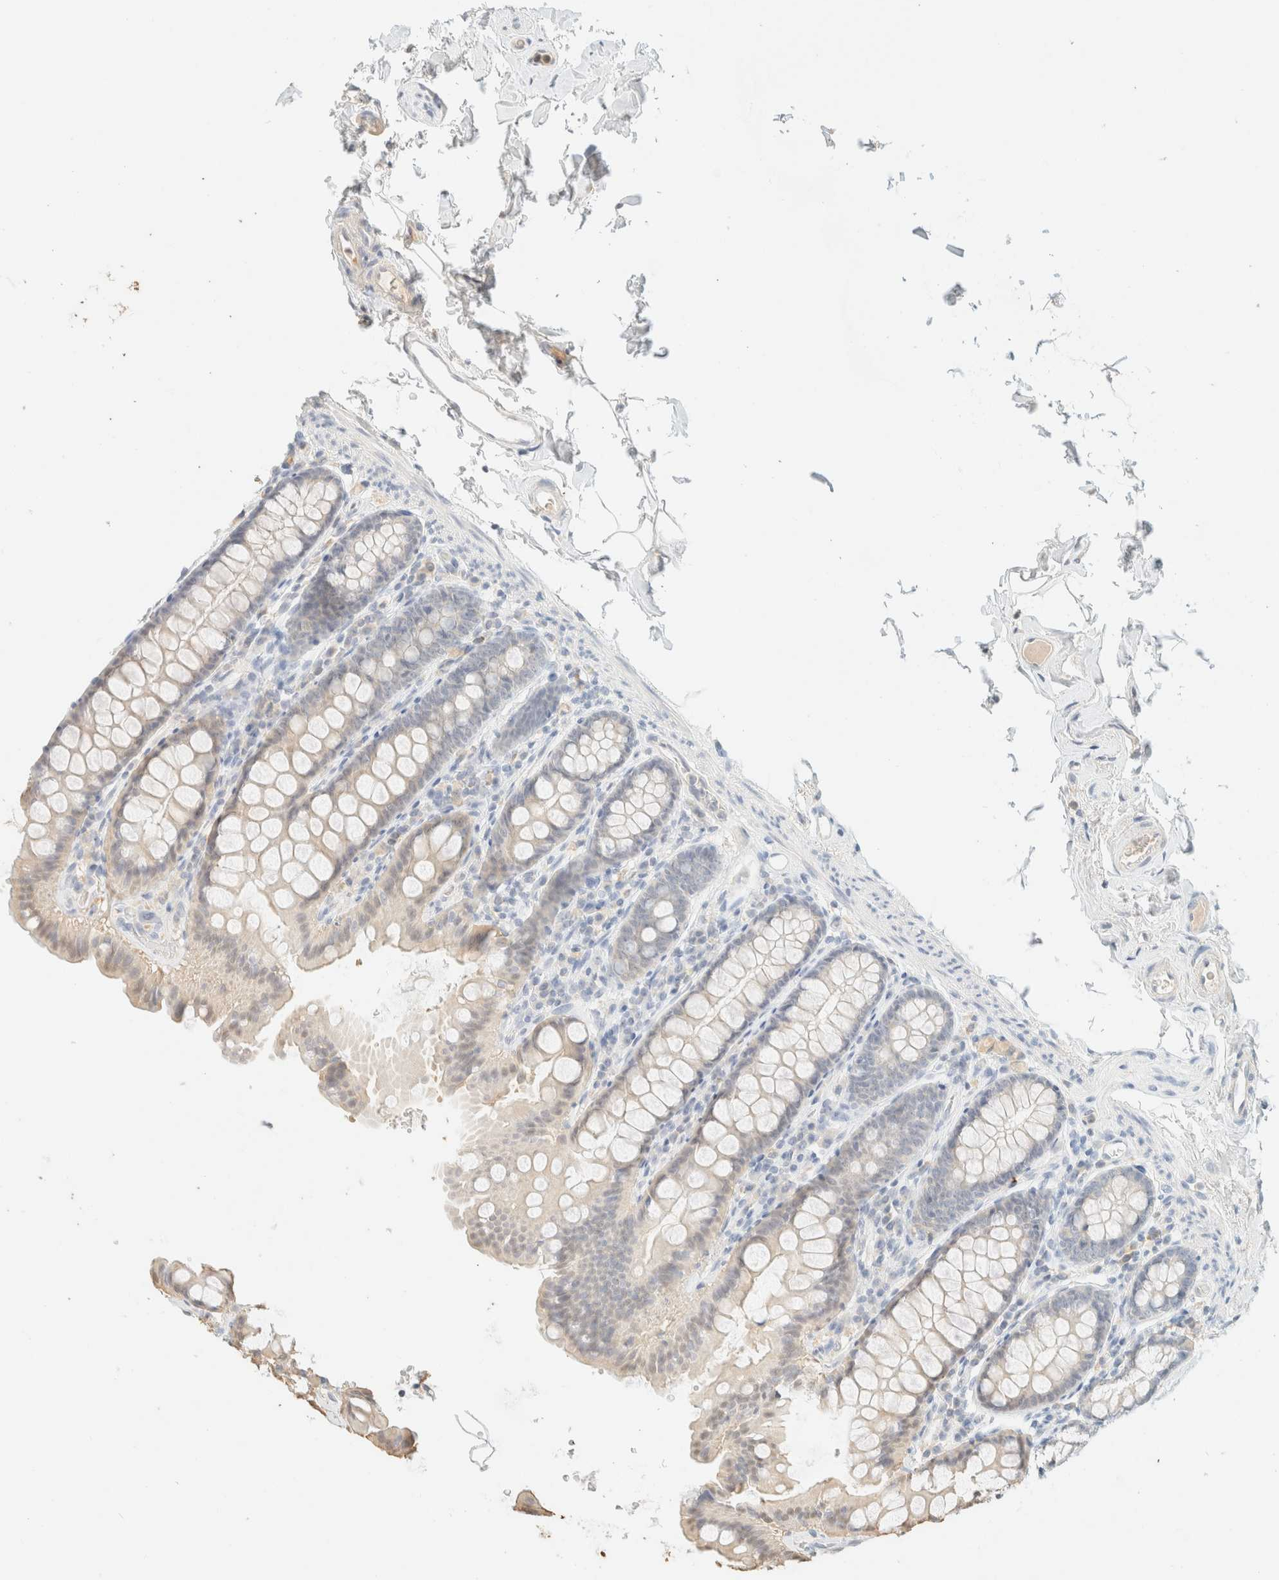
{"staining": {"intensity": "negative", "quantity": "none", "location": "none"}, "tissue": "colon", "cell_type": "Endothelial cells", "image_type": "normal", "snomed": [{"axis": "morphology", "description": "Normal tissue, NOS"}, {"axis": "topography", "description": "Colon"}, {"axis": "topography", "description": "Peripheral nerve tissue"}], "caption": "DAB (3,3'-diaminobenzidine) immunohistochemical staining of benign human colon shows no significant staining in endothelial cells.", "gene": "TIMD4", "patient": {"sex": "female", "age": 61}}